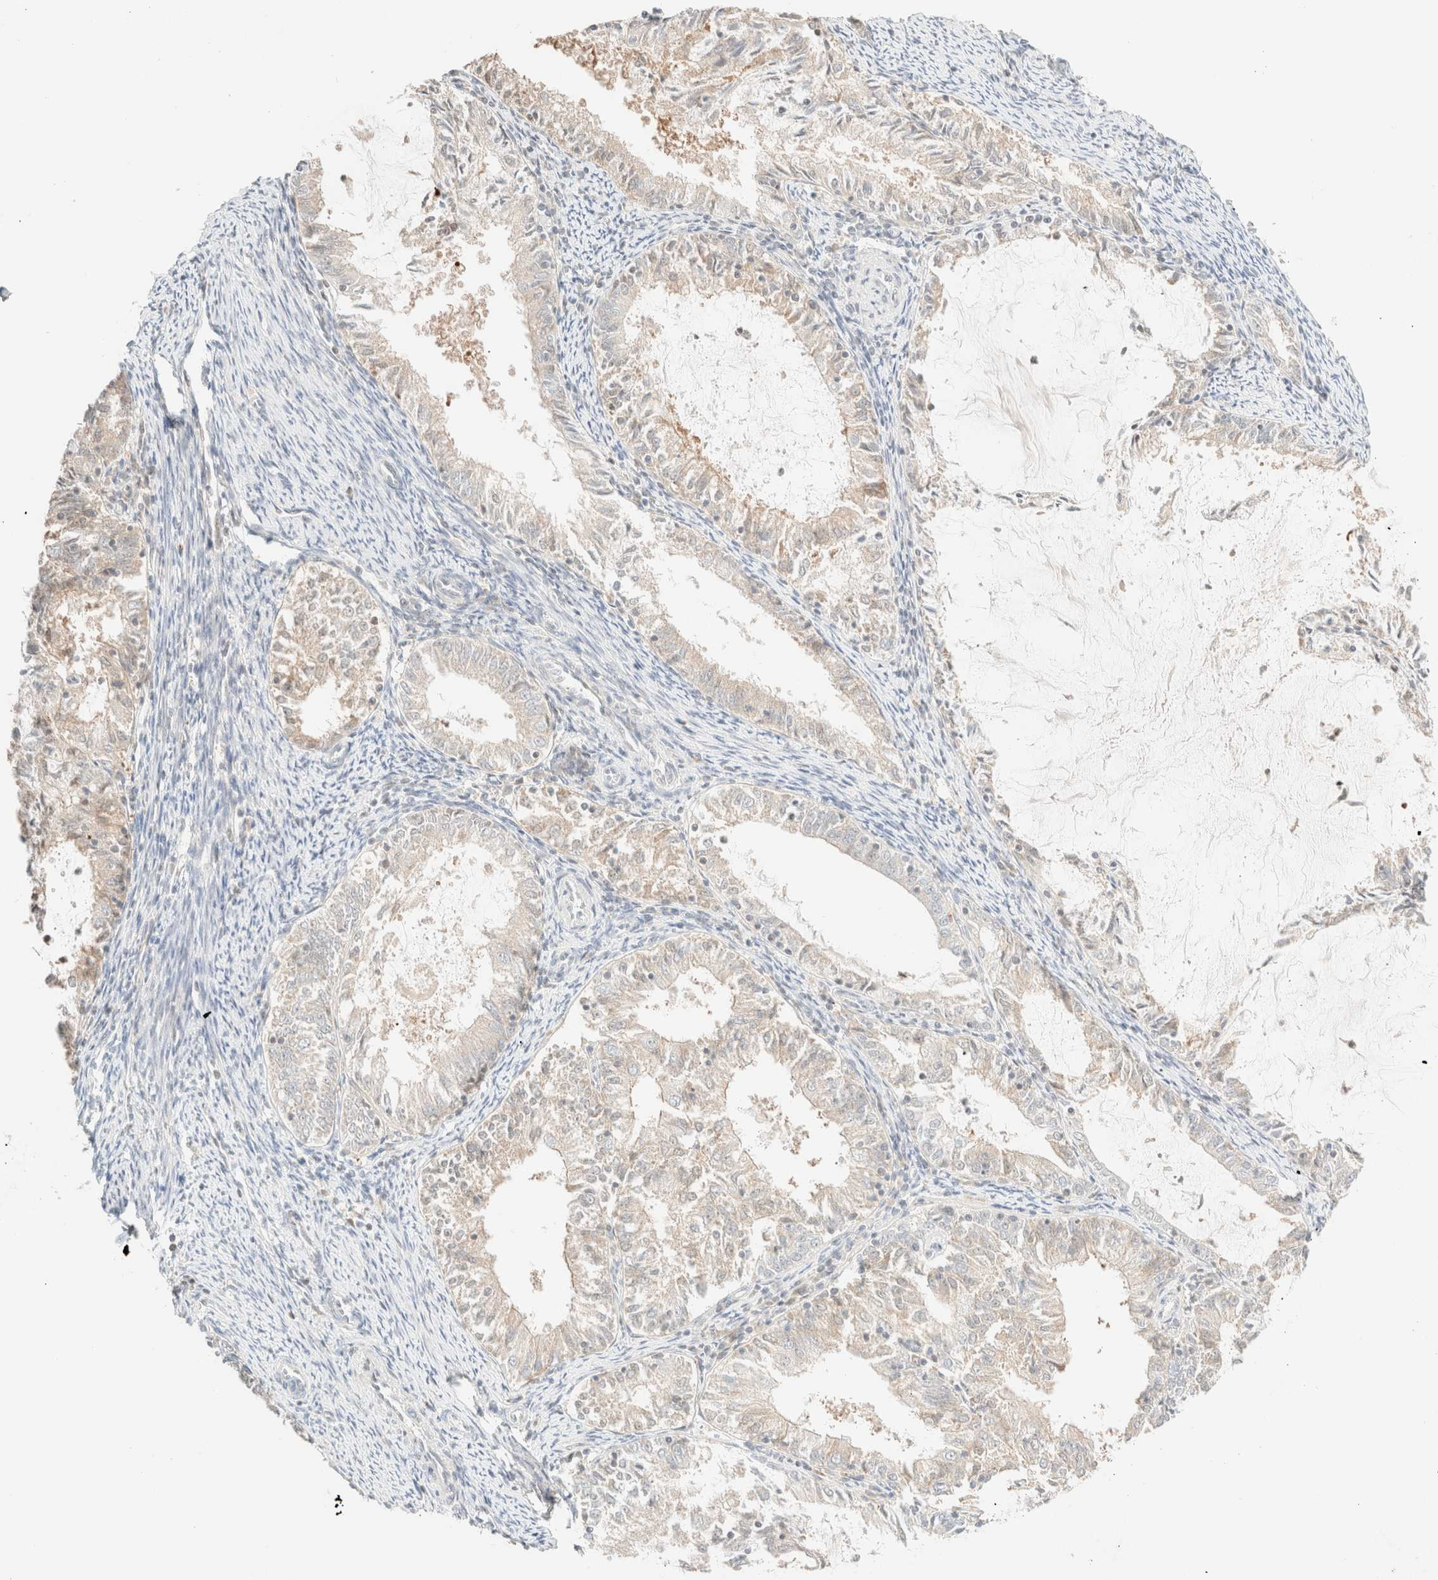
{"staining": {"intensity": "weak", "quantity": "<25%", "location": "cytoplasmic/membranous"}, "tissue": "endometrial cancer", "cell_type": "Tumor cells", "image_type": "cancer", "snomed": [{"axis": "morphology", "description": "Adenocarcinoma, NOS"}, {"axis": "topography", "description": "Endometrium"}], "caption": "Image shows no protein staining in tumor cells of adenocarcinoma (endometrial) tissue. (DAB immunohistochemistry with hematoxylin counter stain).", "gene": "TSR1", "patient": {"sex": "female", "age": 57}}